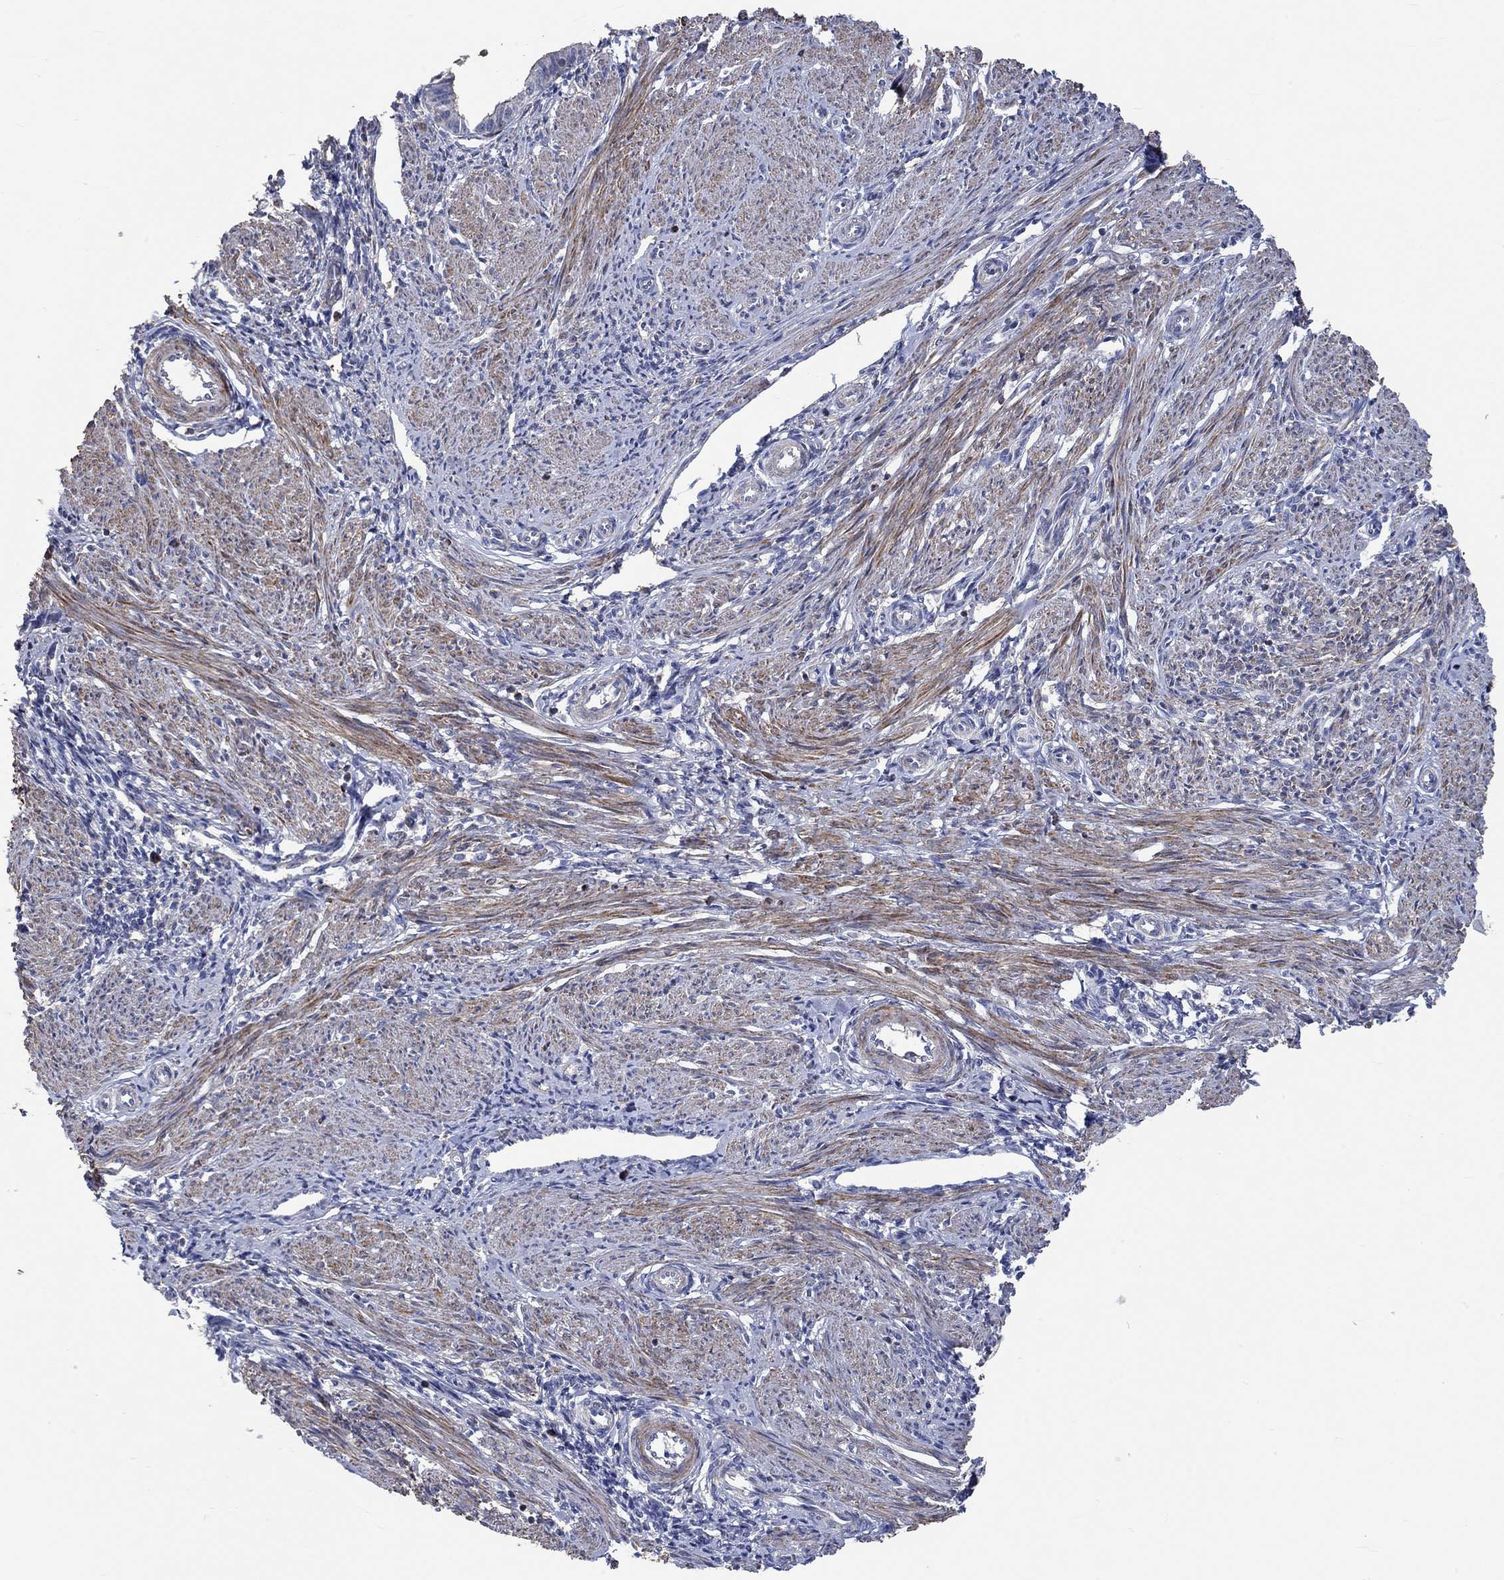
{"staining": {"intensity": "negative", "quantity": "none", "location": "none"}, "tissue": "endometrium", "cell_type": "Cells in endometrial stroma", "image_type": "normal", "snomed": [{"axis": "morphology", "description": "Normal tissue, NOS"}, {"axis": "topography", "description": "Endometrium"}], "caption": "Image shows no significant protein positivity in cells in endometrial stroma of normal endometrium.", "gene": "TNFAIP8L3", "patient": {"sex": "female", "age": 37}}